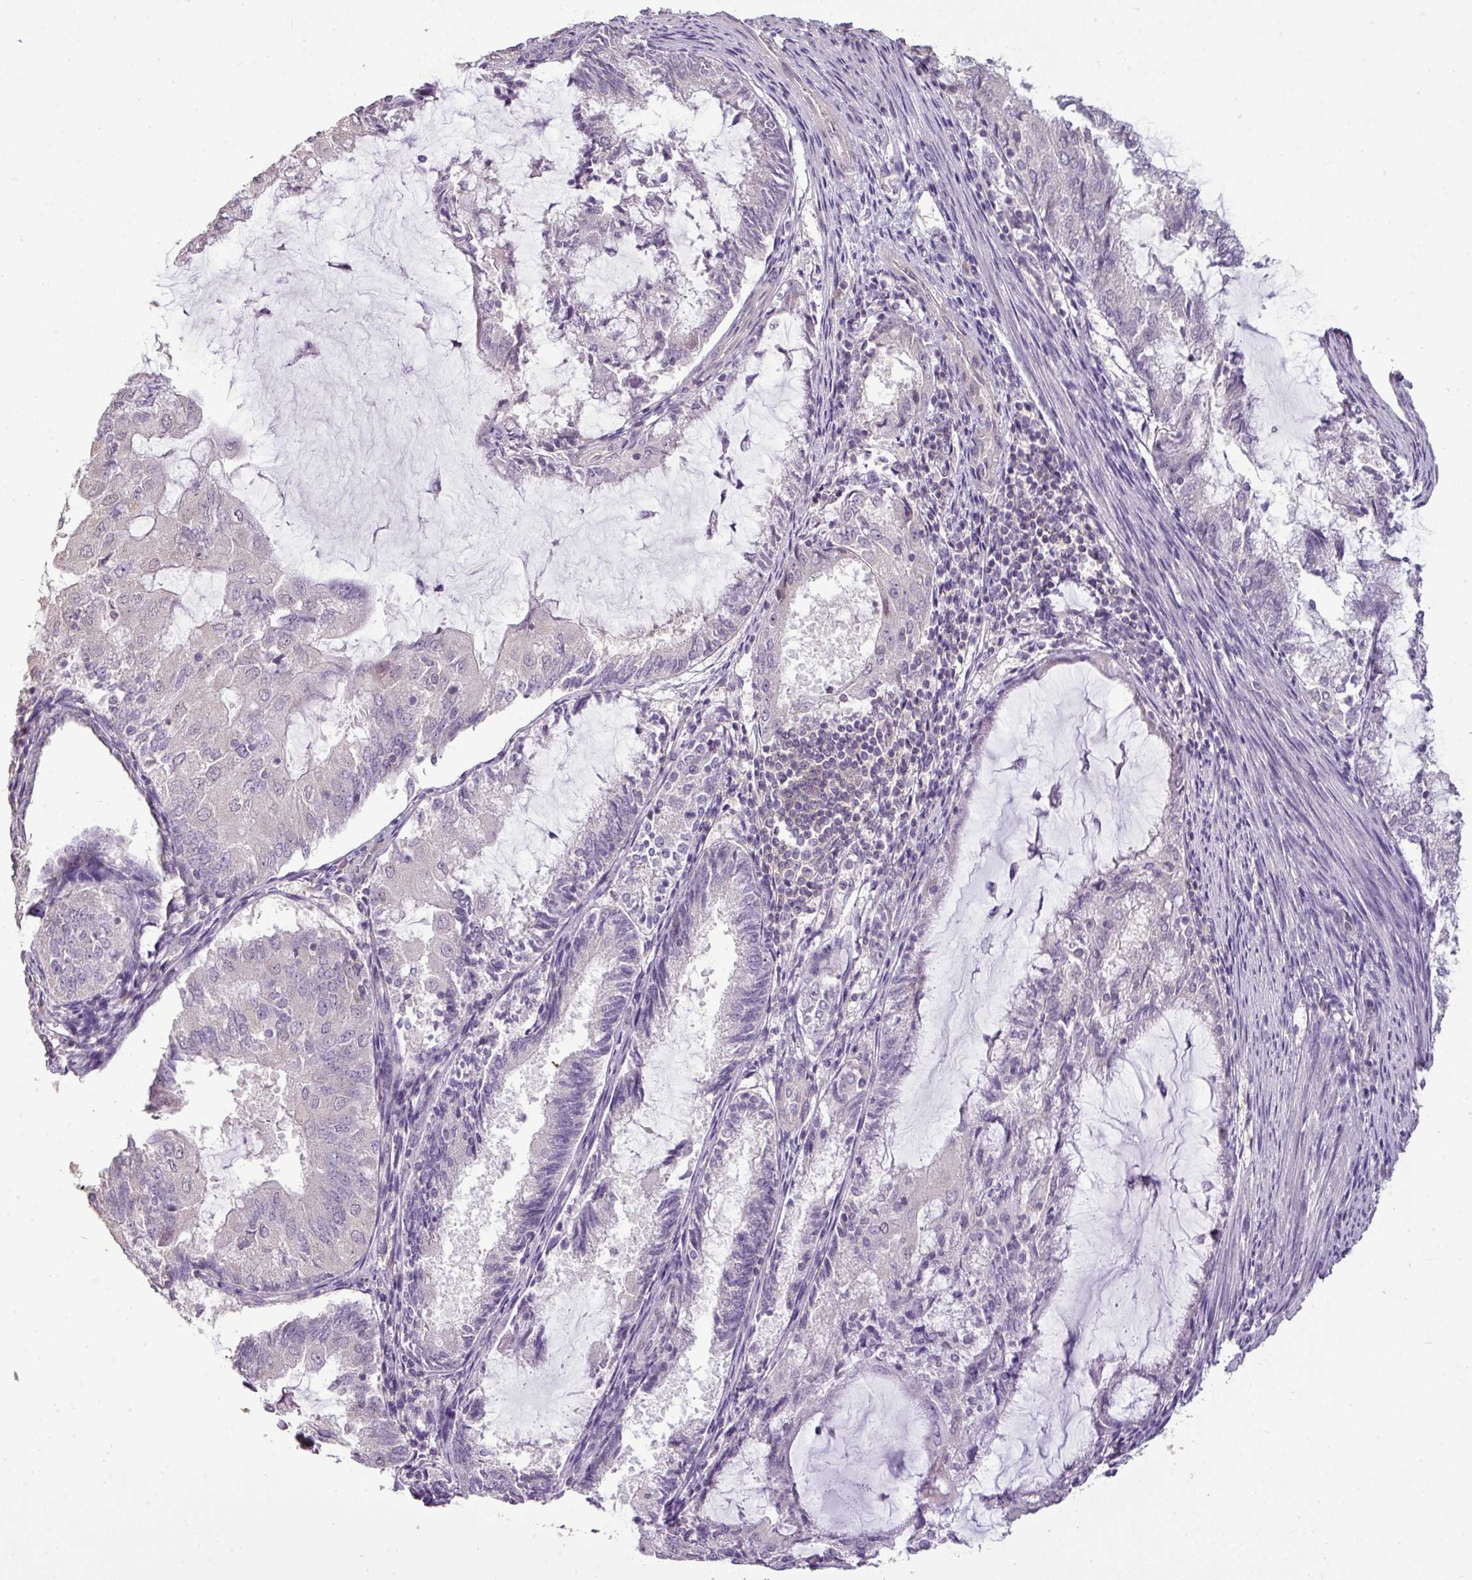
{"staining": {"intensity": "negative", "quantity": "none", "location": "none"}, "tissue": "endometrial cancer", "cell_type": "Tumor cells", "image_type": "cancer", "snomed": [{"axis": "morphology", "description": "Adenocarcinoma, NOS"}, {"axis": "topography", "description": "Endometrium"}], "caption": "Tumor cells show no significant protein positivity in endometrial adenocarcinoma.", "gene": "LY9", "patient": {"sex": "female", "age": 81}}